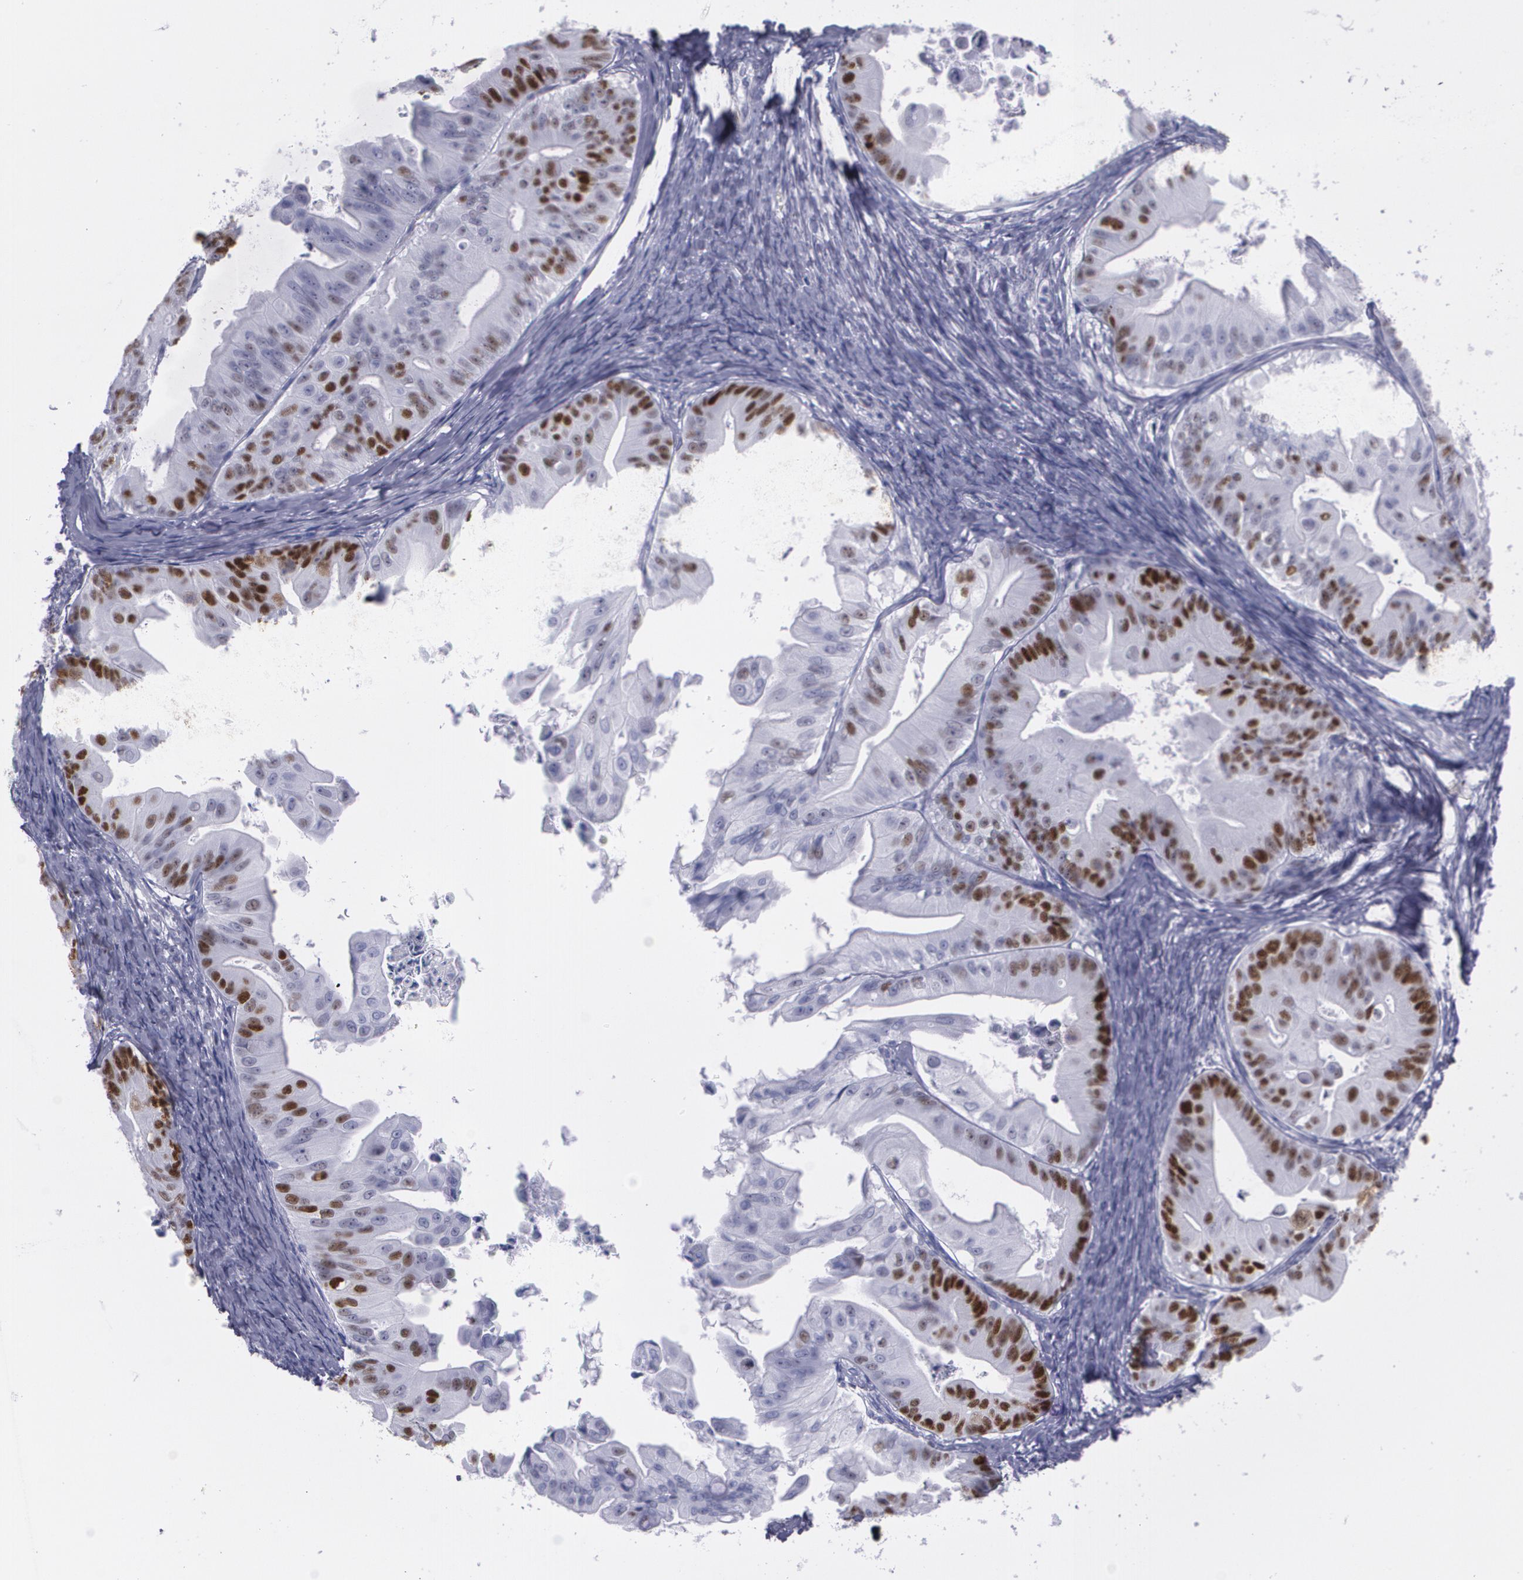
{"staining": {"intensity": "strong", "quantity": "25%-75%", "location": "nuclear"}, "tissue": "ovarian cancer", "cell_type": "Tumor cells", "image_type": "cancer", "snomed": [{"axis": "morphology", "description": "Cystadenocarcinoma, mucinous, NOS"}, {"axis": "topography", "description": "Ovary"}], "caption": "Tumor cells demonstrate high levels of strong nuclear positivity in about 25%-75% of cells in human mucinous cystadenocarcinoma (ovarian).", "gene": "TP53", "patient": {"sex": "female", "age": 37}}